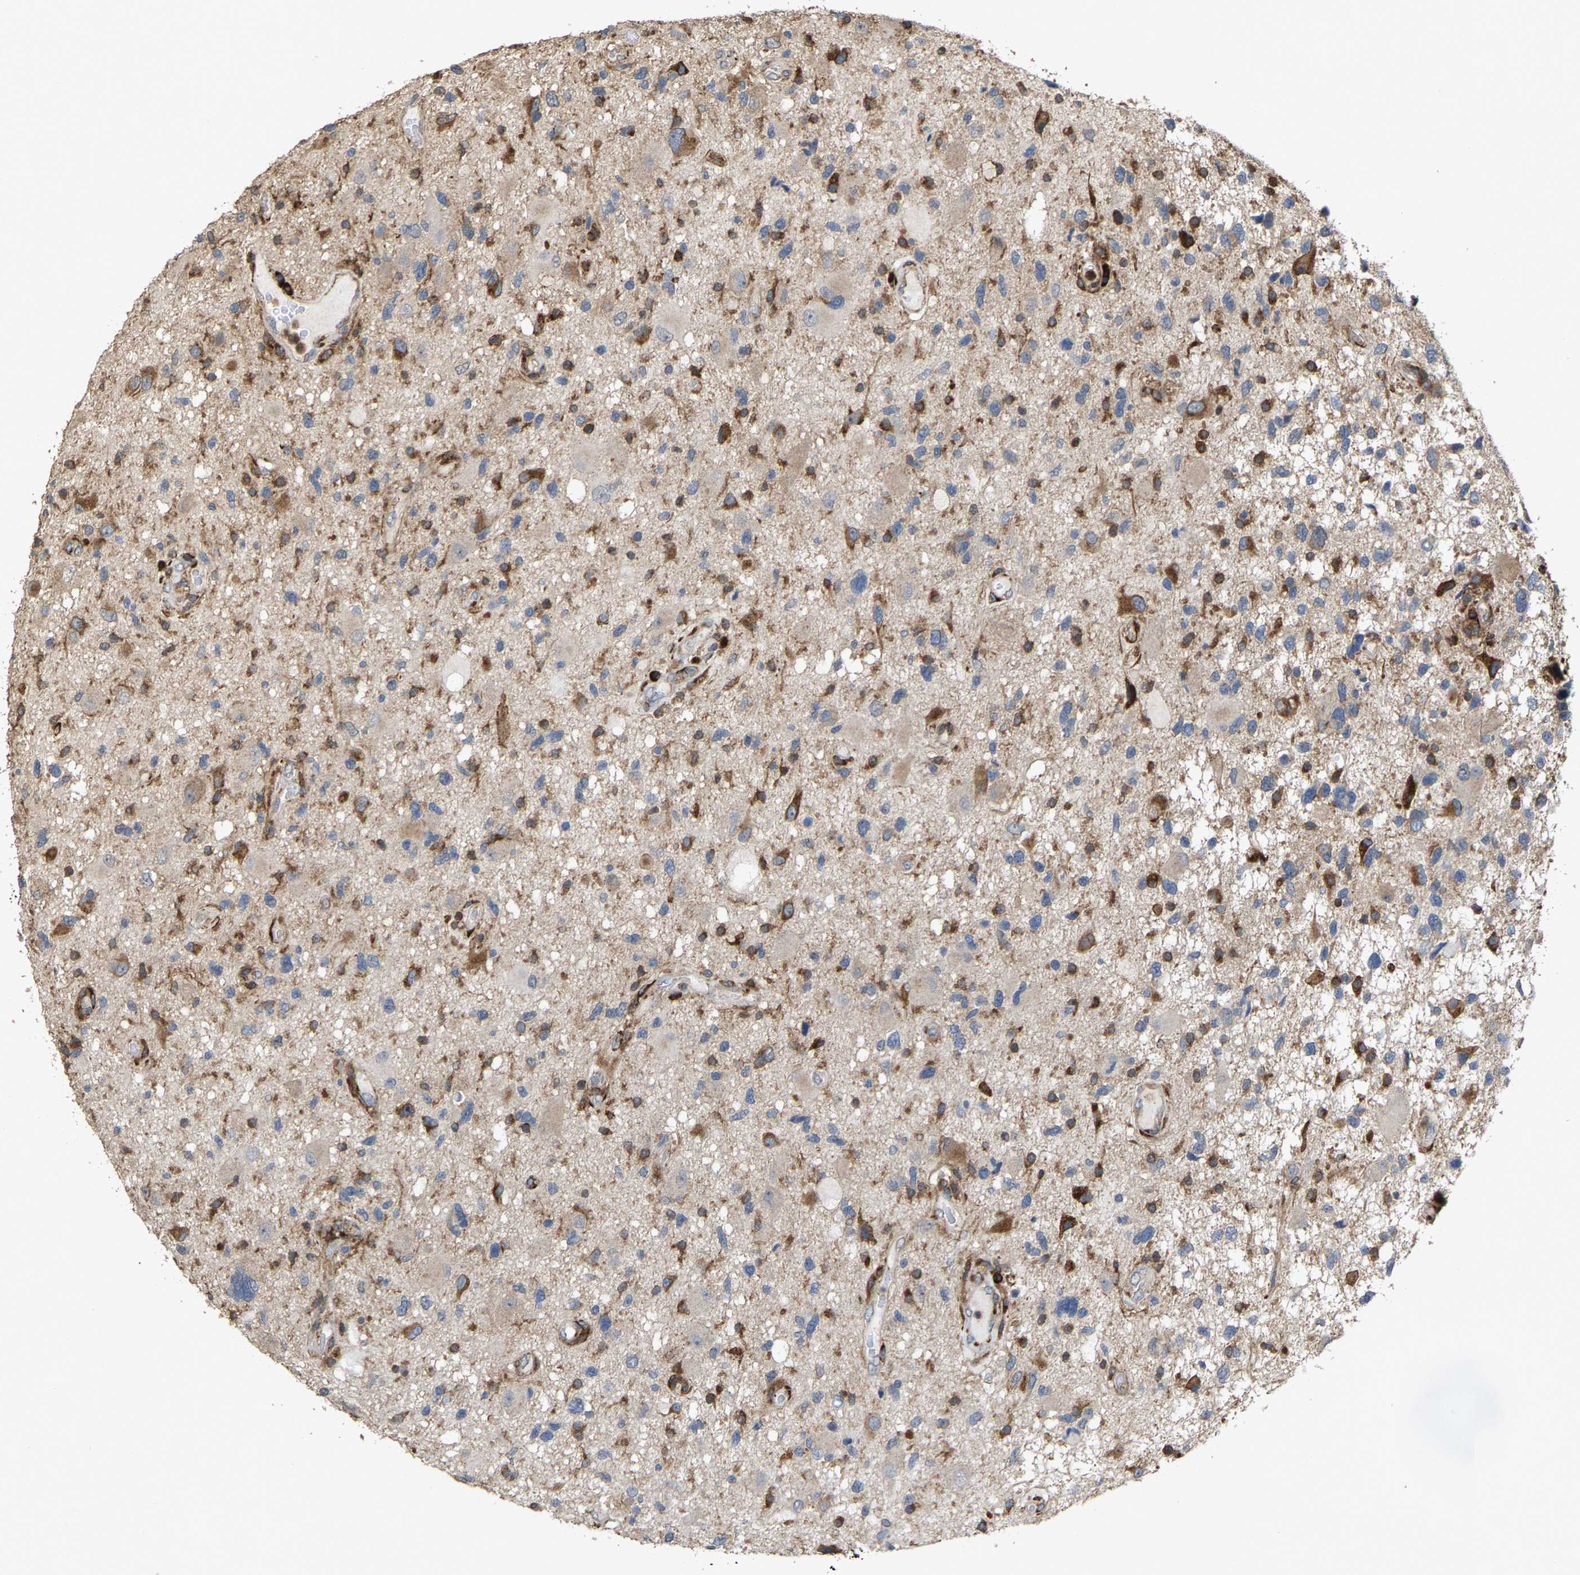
{"staining": {"intensity": "strong", "quantity": "25%-75%", "location": "cytoplasmic/membranous"}, "tissue": "glioma", "cell_type": "Tumor cells", "image_type": "cancer", "snomed": [{"axis": "morphology", "description": "Glioma, malignant, High grade"}, {"axis": "topography", "description": "Brain"}], "caption": "Brown immunohistochemical staining in glioma shows strong cytoplasmic/membranous staining in approximately 25%-75% of tumor cells. (DAB (3,3'-diaminobenzidine) IHC, brown staining for protein, blue staining for nuclei).", "gene": "FGD3", "patient": {"sex": "male", "age": 33}}